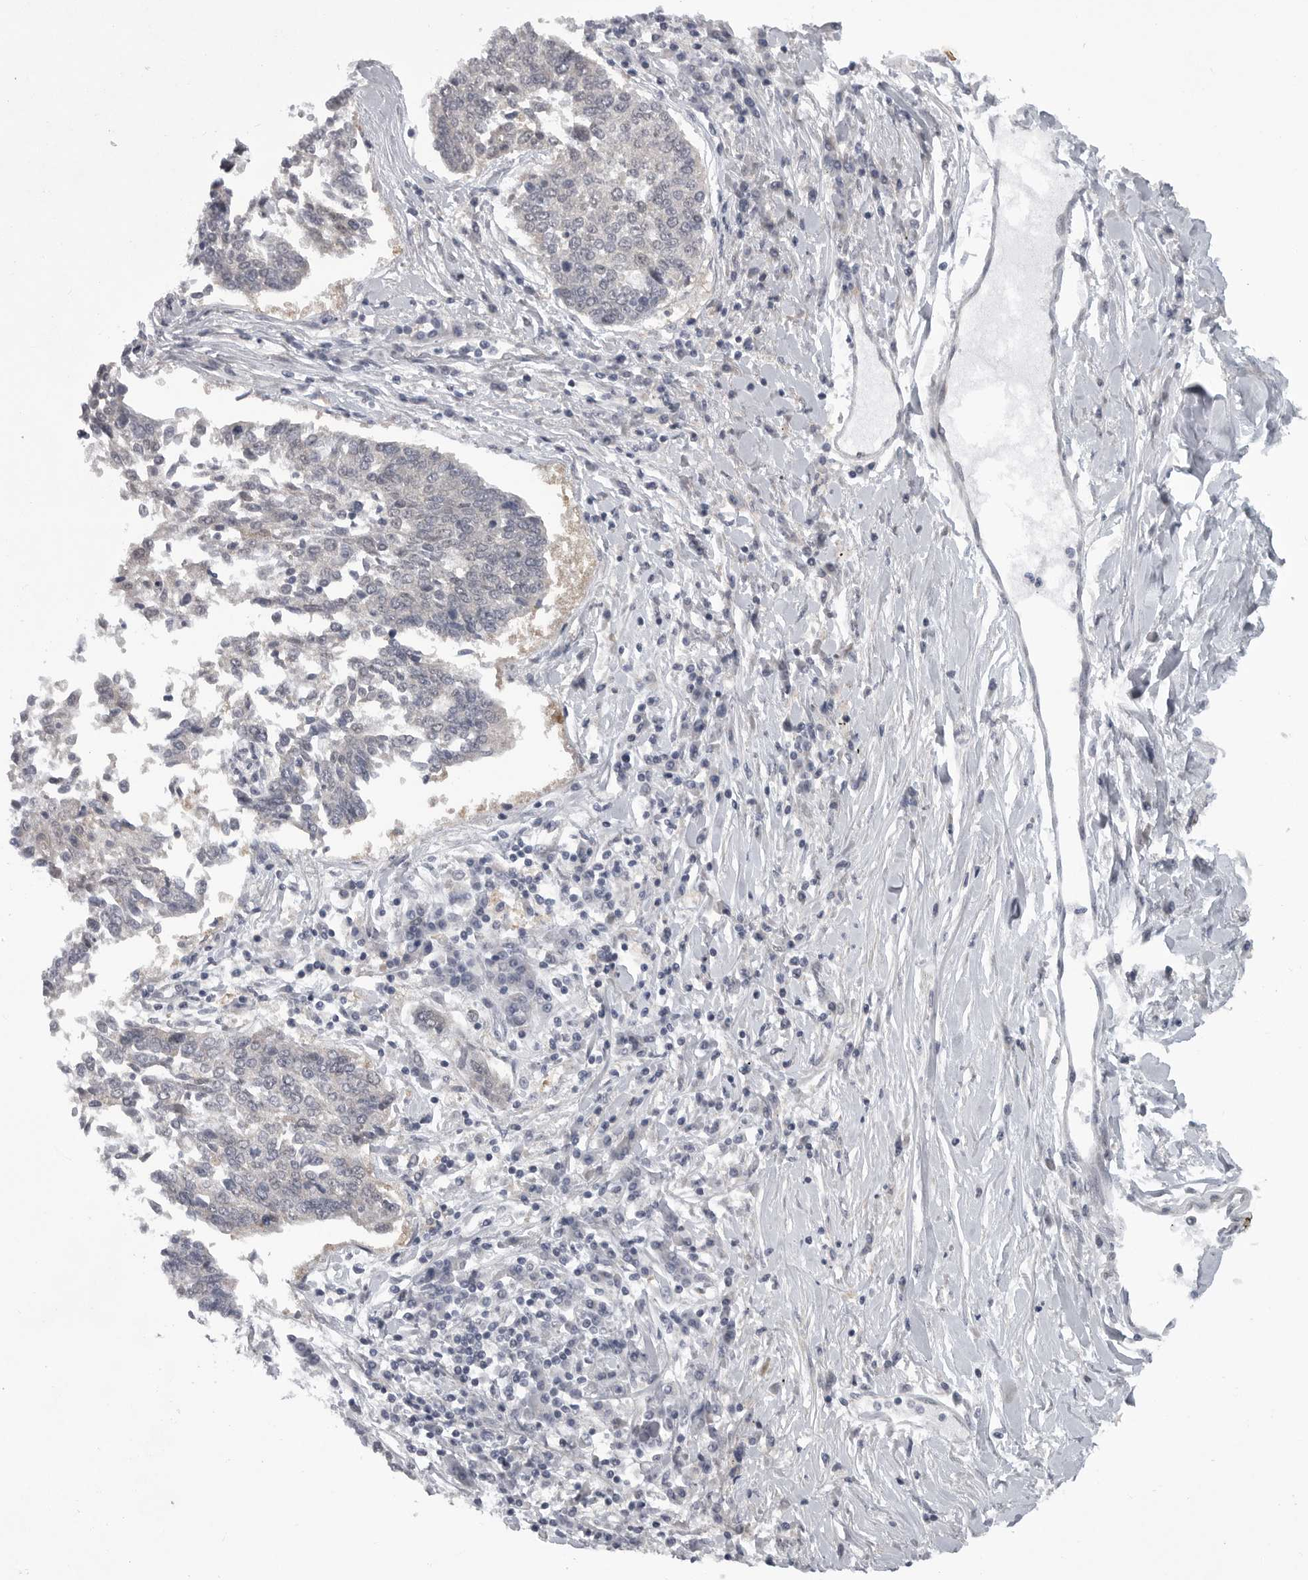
{"staining": {"intensity": "negative", "quantity": "none", "location": "none"}, "tissue": "lung cancer", "cell_type": "Tumor cells", "image_type": "cancer", "snomed": [{"axis": "morphology", "description": "Normal tissue, NOS"}, {"axis": "morphology", "description": "Squamous cell carcinoma, NOS"}, {"axis": "topography", "description": "Cartilage tissue"}, {"axis": "topography", "description": "Bronchus"}, {"axis": "topography", "description": "Lung"}, {"axis": "topography", "description": "Peripheral nerve tissue"}], "caption": "Immunohistochemical staining of human lung cancer shows no significant staining in tumor cells.", "gene": "PPP1R9A", "patient": {"sex": "female", "age": 49}}